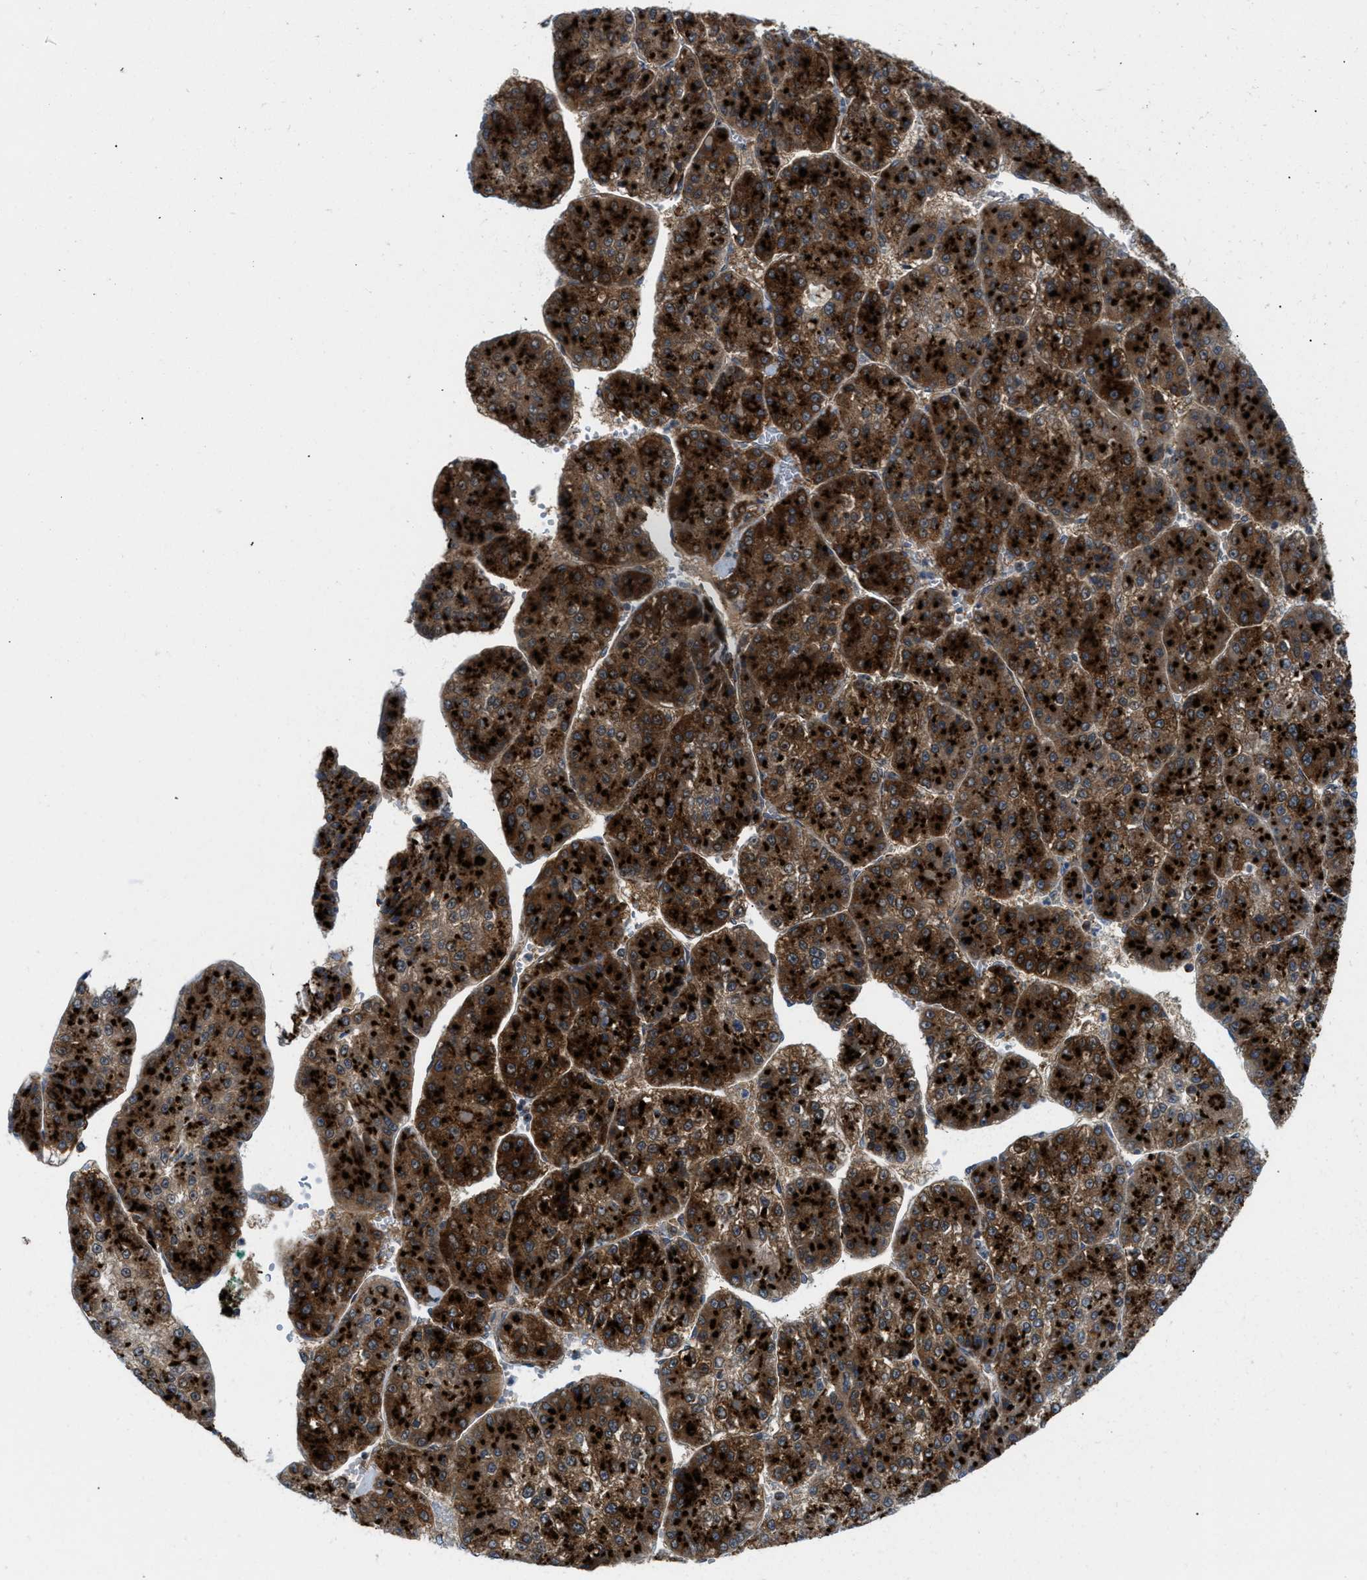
{"staining": {"intensity": "strong", "quantity": ">75%", "location": "cytoplasmic/membranous"}, "tissue": "liver cancer", "cell_type": "Tumor cells", "image_type": "cancer", "snomed": [{"axis": "morphology", "description": "Carcinoma, Hepatocellular, NOS"}, {"axis": "topography", "description": "Liver"}], "caption": "Protein analysis of liver cancer (hepatocellular carcinoma) tissue demonstrates strong cytoplasmic/membranous expression in about >75% of tumor cells. (brown staining indicates protein expression, while blue staining denotes nuclei).", "gene": "SLC38A10", "patient": {"sex": "female", "age": 73}}